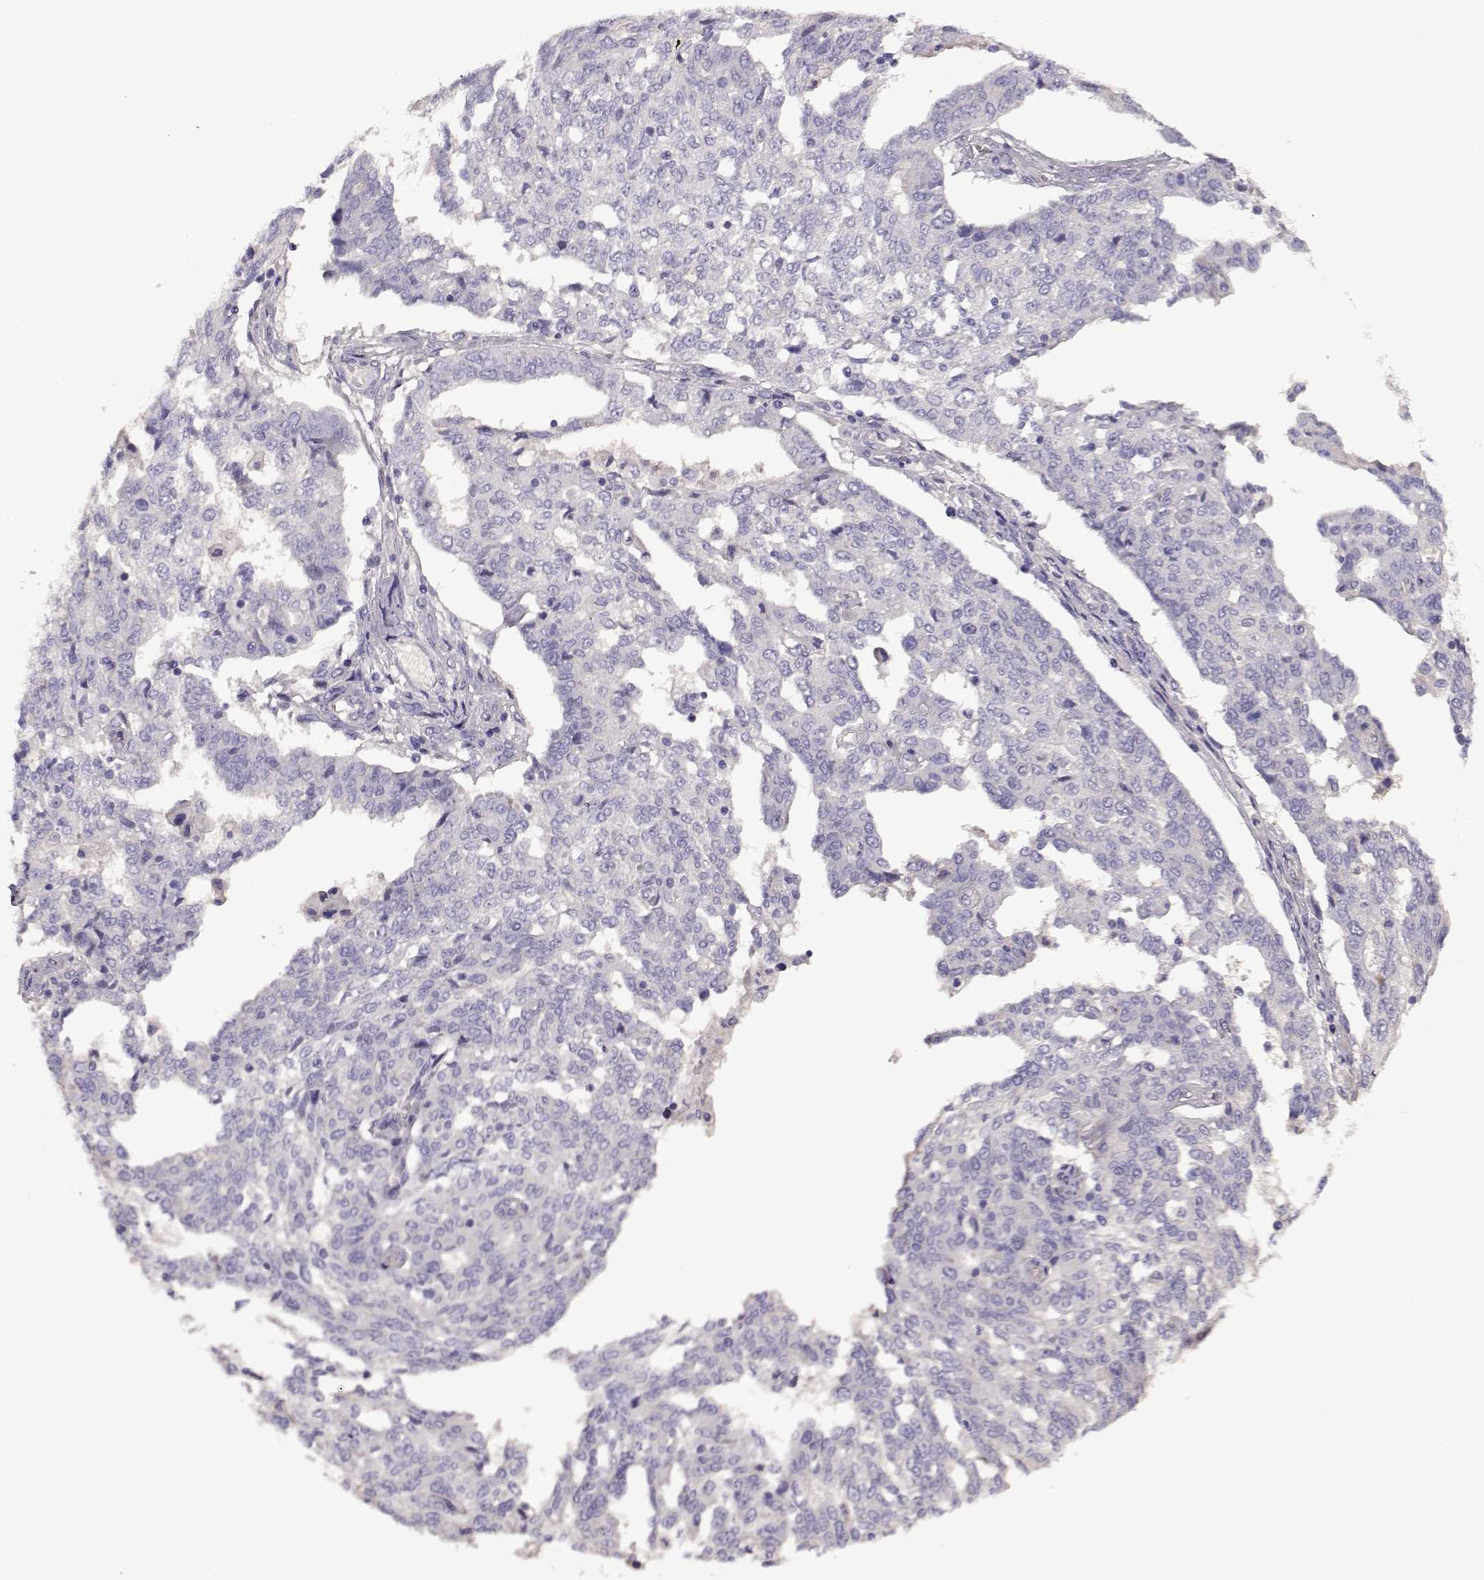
{"staining": {"intensity": "negative", "quantity": "none", "location": "none"}, "tissue": "ovarian cancer", "cell_type": "Tumor cells", "image_type": "cancer", "snomed": [{"axis": "morphology", "description": "Cystadenocarcinoma, serous, NOS"}, {"axis": "topography", "description": "Ovary"}], "caption": "This is a photomicrograph of immunohistochemistry (IHC) staining of serous cystadenocarcinoma (ovarian), which shows no expression in tumor cells.", "gene": "EDDM3B", "patient": {"sex": "female", "age": 67}}